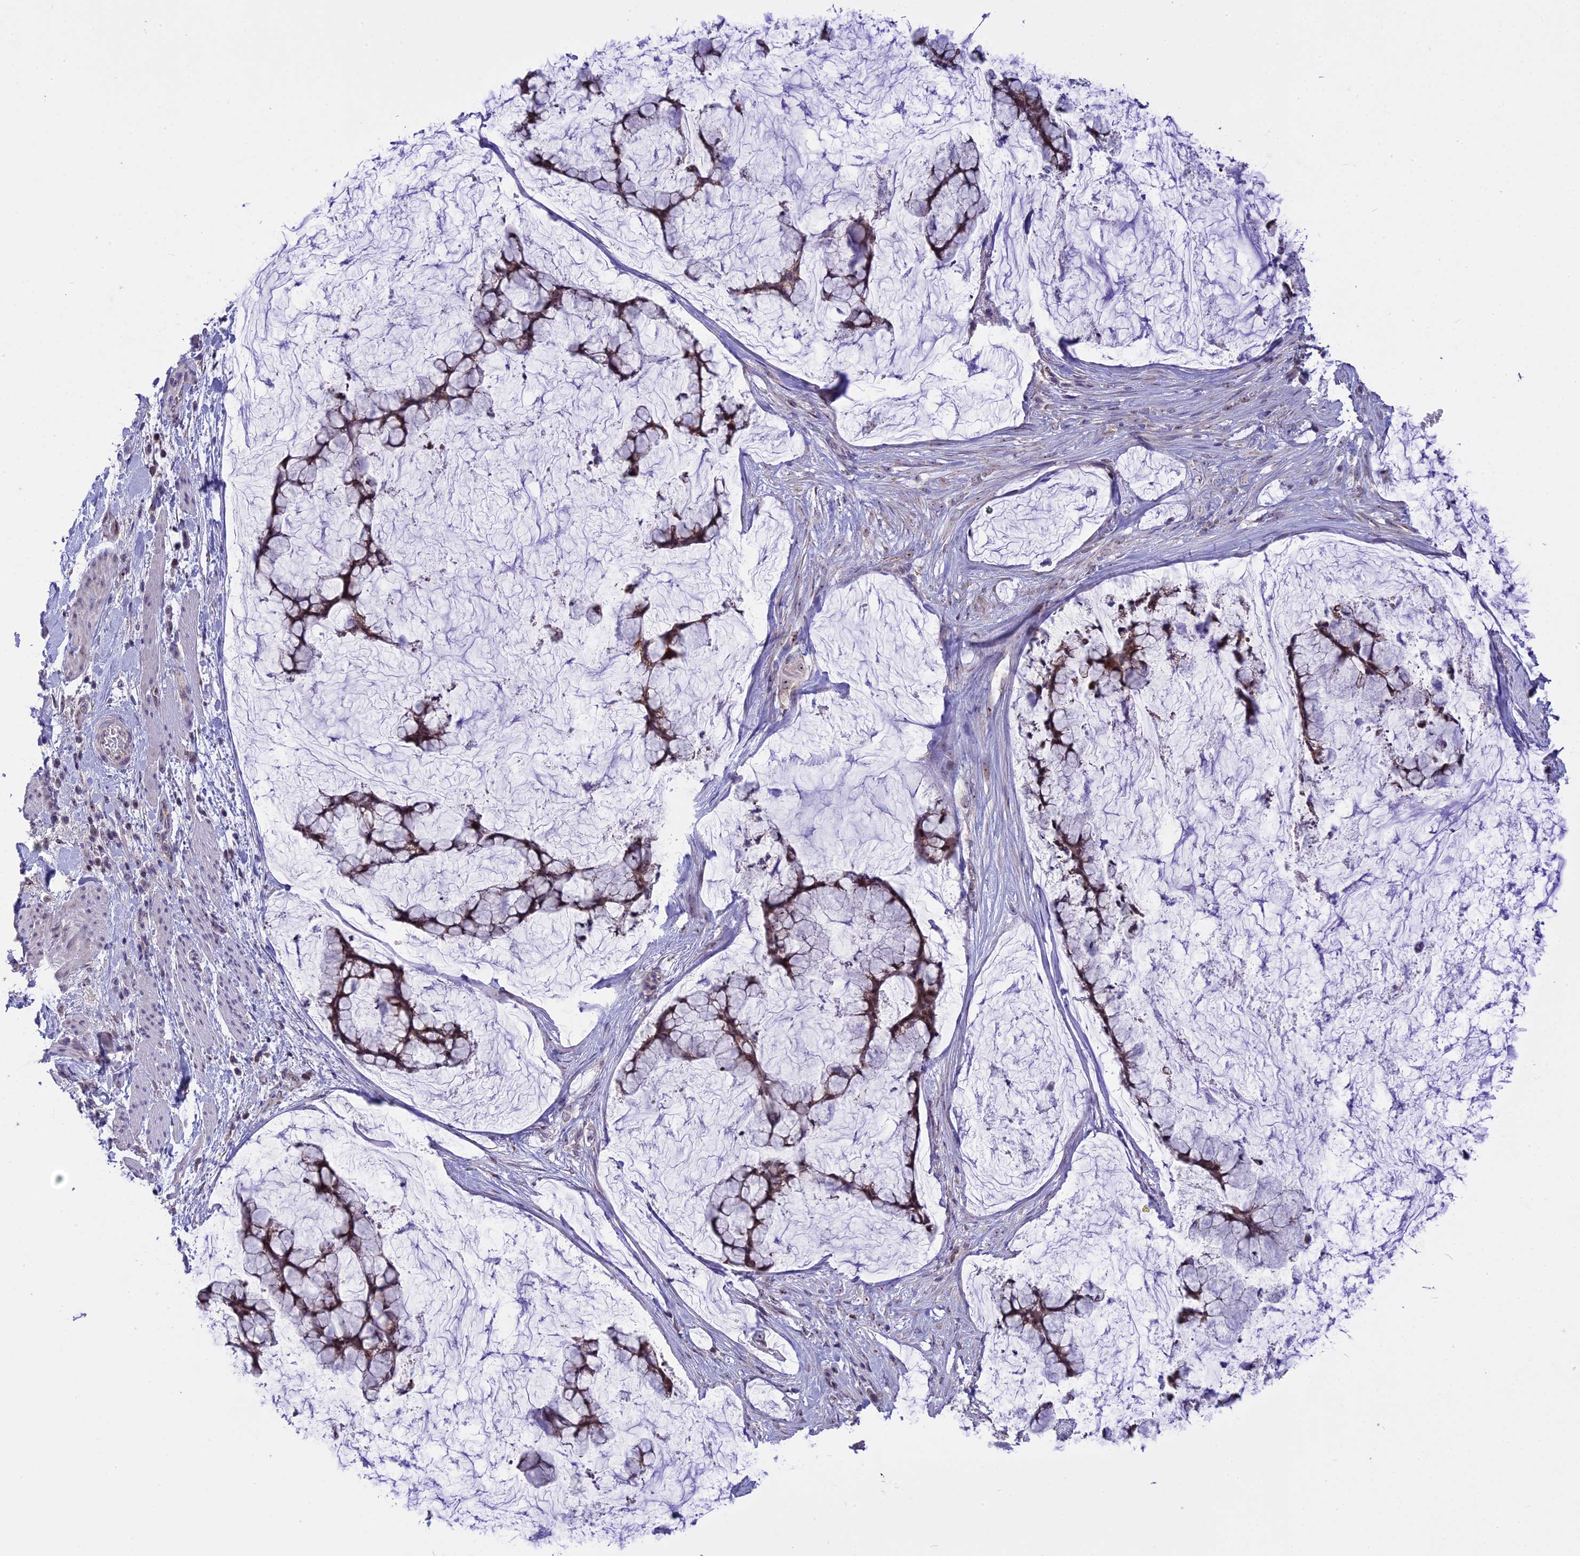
{"staining": {"intensity": "moderate", "quantity": ">75%", "location": "cytoplasmic/membranous,nuclear"}, "tissue": "ovarian cancer", "cell_type": "Tumor cells", "image_type": "cancer", "snomed": [{"axis": "morphology", "description": "Cystadenocarcinoma, mucinous, NOS"}, {"axis": "topography", "description": "Ovary"}], "caption": "Tumor cells demonstrate medium levels of moderate cytoplasmic/membranous and nuclear expression in about >75% of cells in ovarian cancer.", "gene": "CMSS1", "patient": {"sex": "female", "age": 42}}